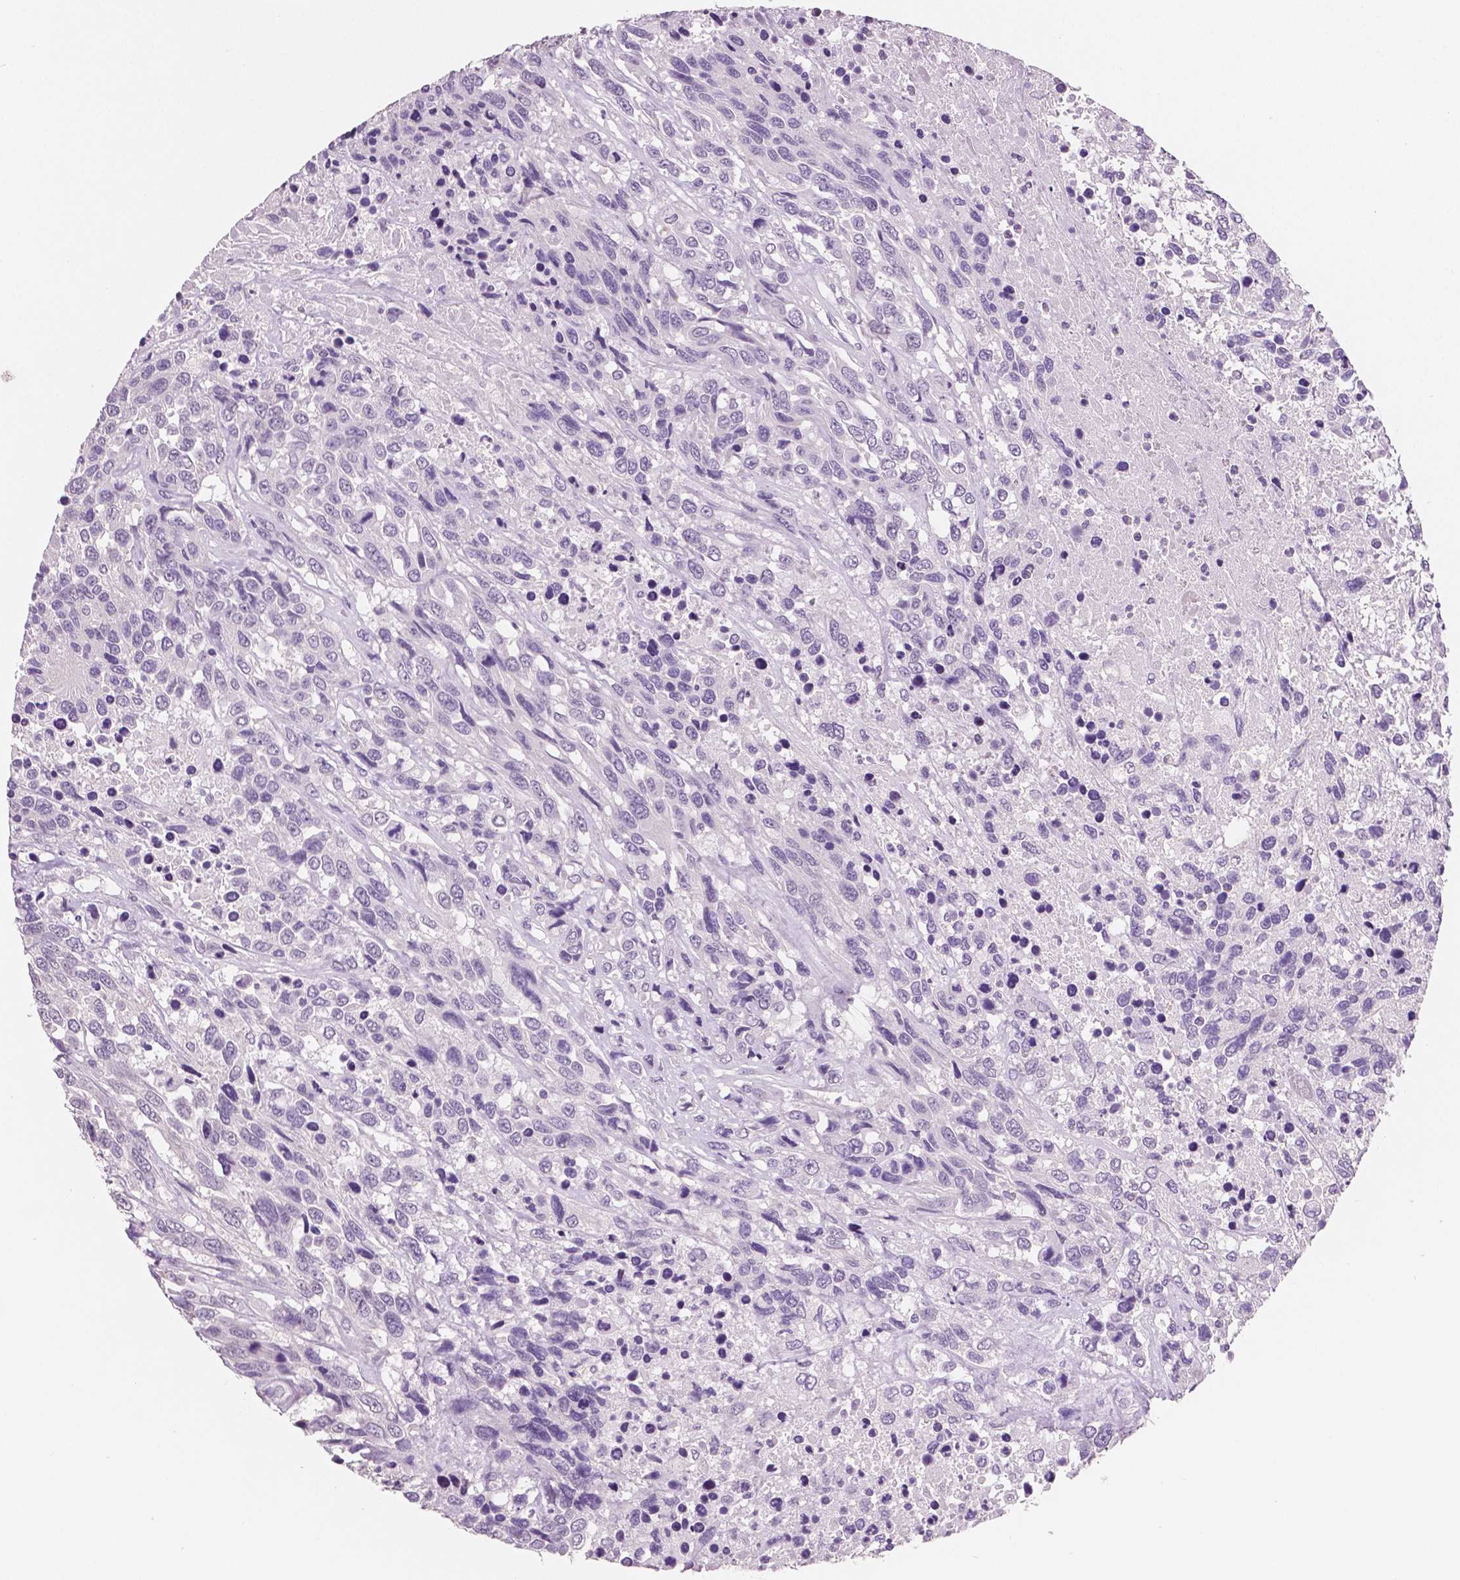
{"staining": {"intensity": "negative", "quantity": "none", "location": "none"}, "tissue": "urothelial cancer", "cell_type": "Tumor cells", "image_type": "cancer", "snomed": [{"axis": "morphology", "description": "Urothelial carcinoma, High grade"}, {"axis": "topography", "description": "Urinary bladder"}], "caption": "Human high-grade urothelial carcinoma stained for a protein using immunohistochemistry (IHC) shows no positivity in tumor cells.", "gene": "NECAB2", "patient": {"sex": "female", "age": 70}}